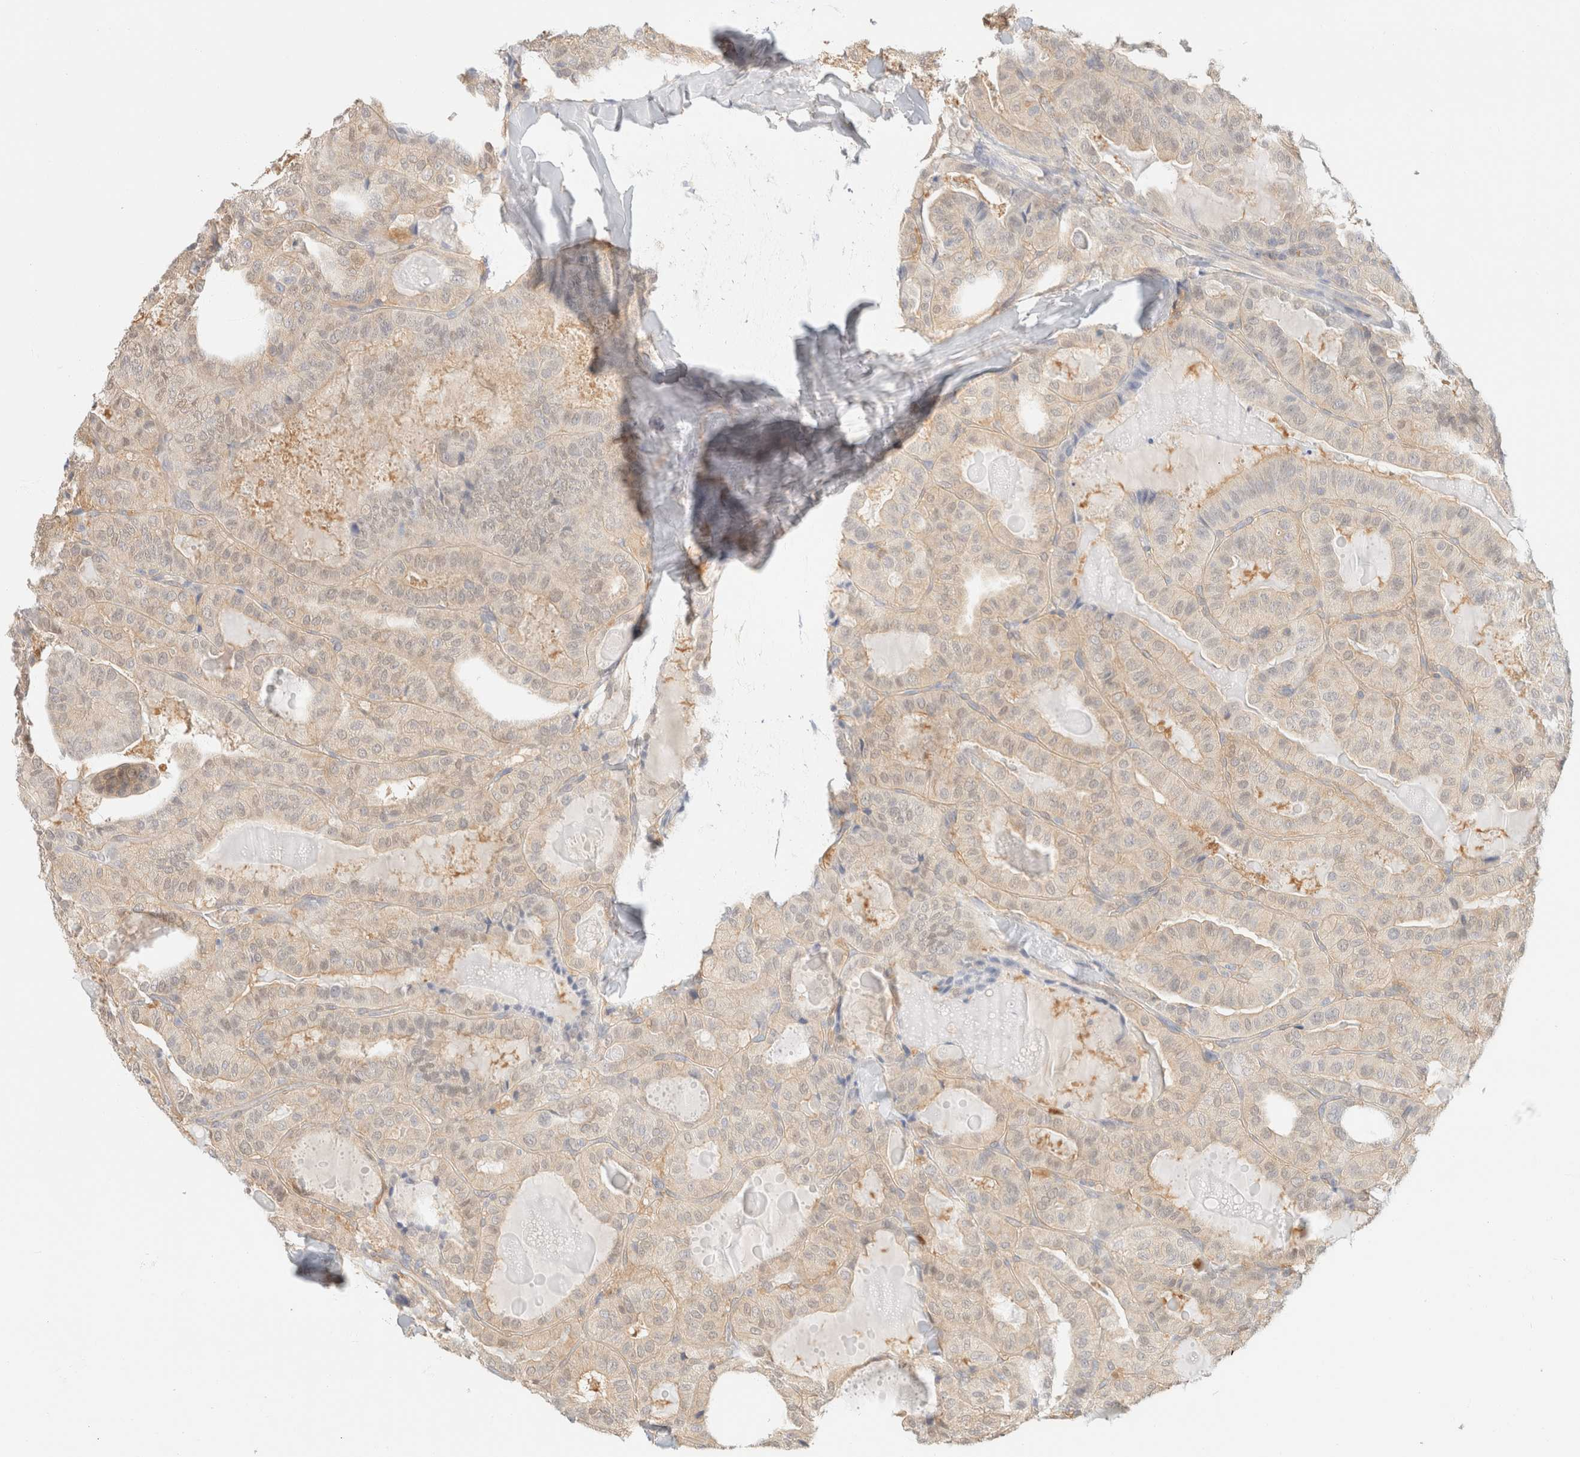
{"staining": {"intensity": "weak", "quantity": "<25%", "location": "cytoplasmic/membranous"}, "tissue": "thyroid cancer", "cell_type": "Tumor cells", "image_type": "cancer", "snomed": [{"axis": "morphology", "description": "Papillary adenocarcinoma, NOS"}, {"axis": "topography", "description": "Thyroid gland"}], "caption": "High magnification brightfield microscopy of thyroid papillary adenocarcinoma stained with DAB (3,3'-diaminobenzidine) (brown) and counterstained with hematoxylin (blue): tumor cells show no significant positivity.", "gene": "GPI", "patient": {"sex": "male", "age": 77}}